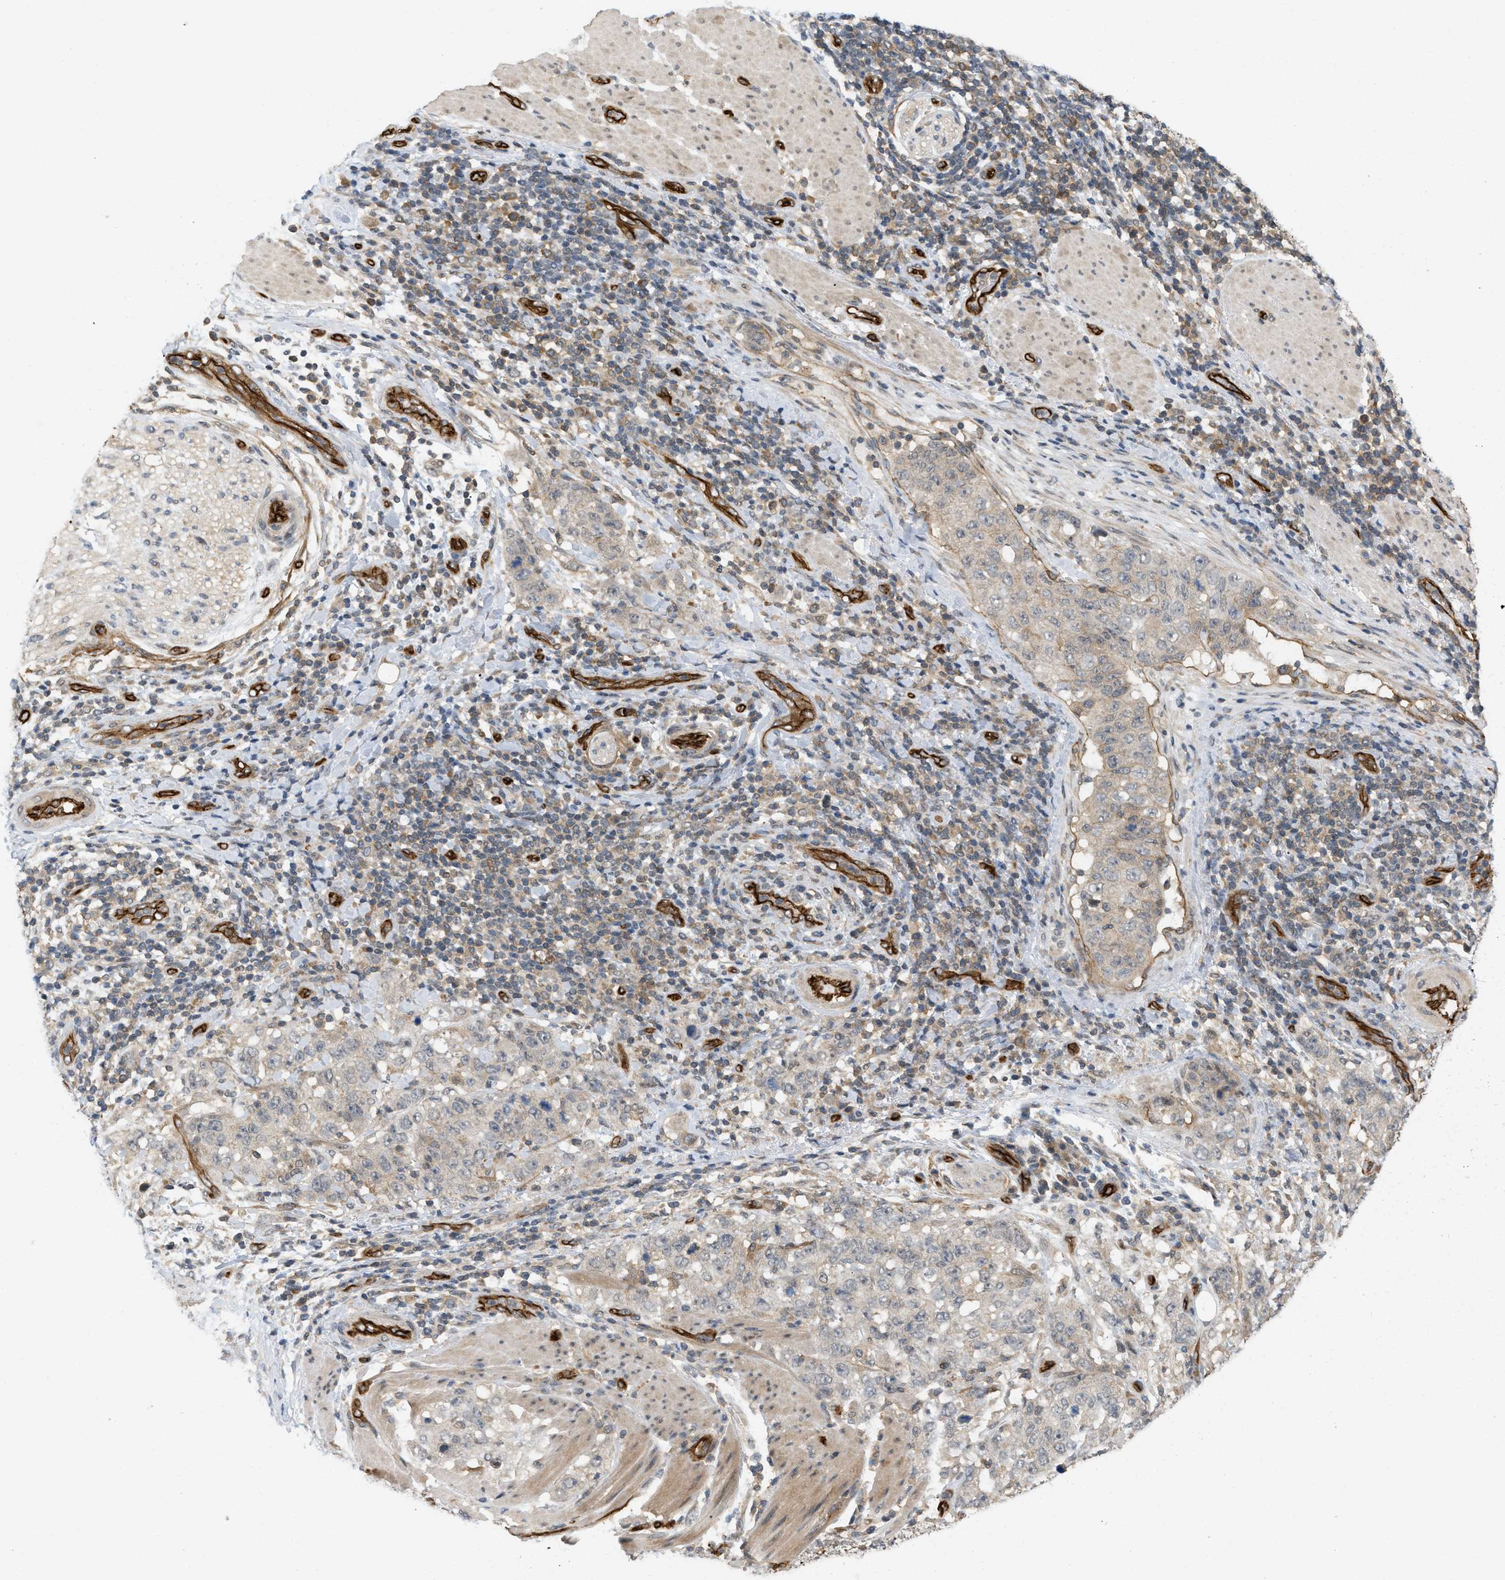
{"staining": {"intensity": "weak", "quantity": ">75%", "location": "cytoplasmic/membranous"}, "tissue": "stomach cancer", "cell_type": "Tumor cells", "image_type": "cancer", "snomed": [{"axis": "morphology", "description": "Adenocarcinoma, NOS"}, {"axis": "topography", "description": "Stomach"}], "caption": "The photomicrograph shows a brown stain indicating the presence of a protein in the cytoplasmic/membranous of tumor cells in stomach cancer (adenocarcinoma).", "gene": "PALMD", "patient": {"sex": "male", "age": 48}}